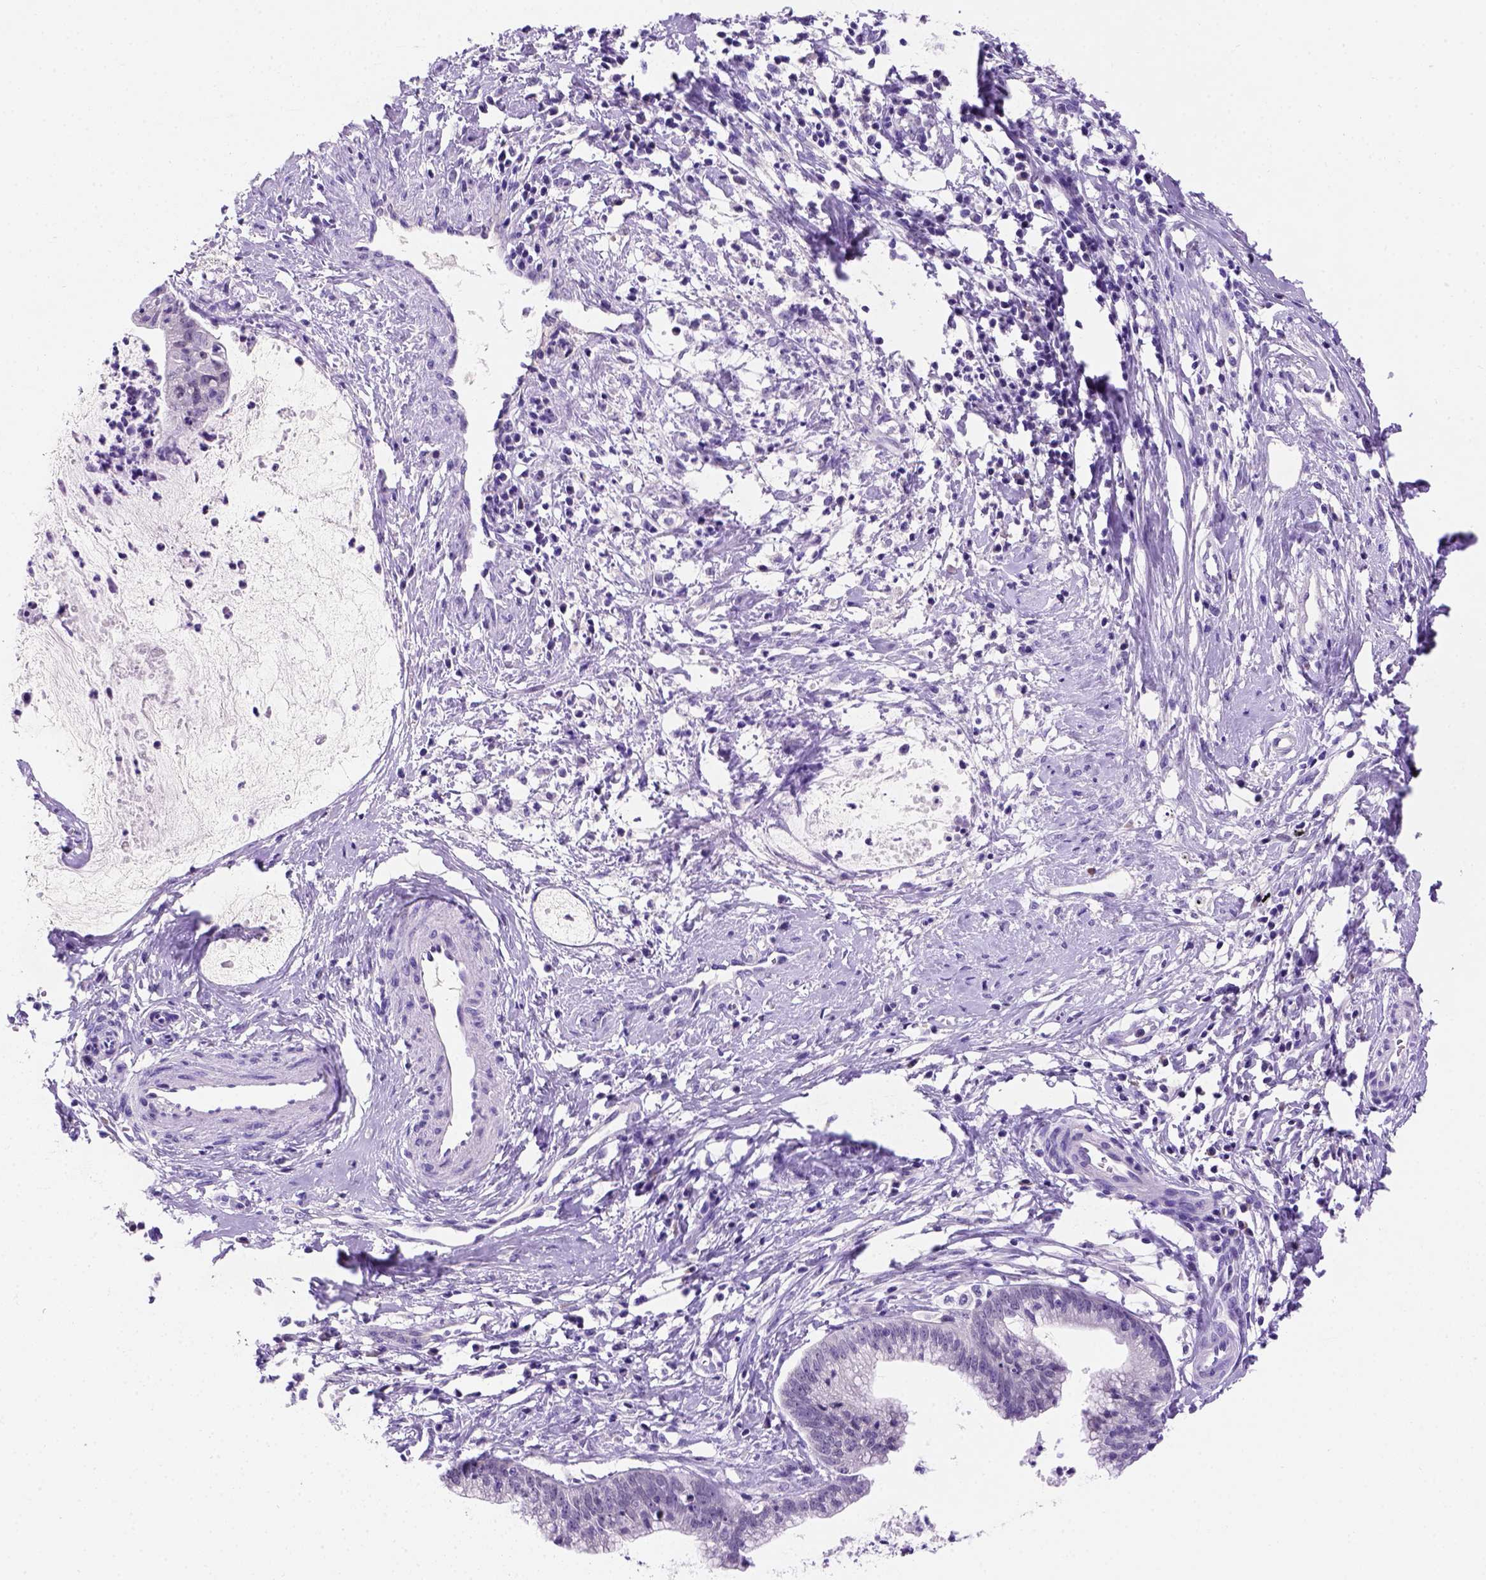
{"staining": {"intensity": "negative", "quantity": "none", "location": "none"}, "tissue": "cervical cancer", "cell_type": "Tumor cells", "image_type": "cancer", "snomed": [{"axis": "morphology", "description": "Normal tissue, NOS"}, {"axis": "morphology", "description": "Adenocarcinoma, NOS"}, {"axis": "topography", "description": "Cervix"}], "caption": "An image of human cervical cancer (adenocarcinoma) is negative for staining in tumor cells.", "gene": "FAM81B", "patient": {"sex": "female", "age": 38}}